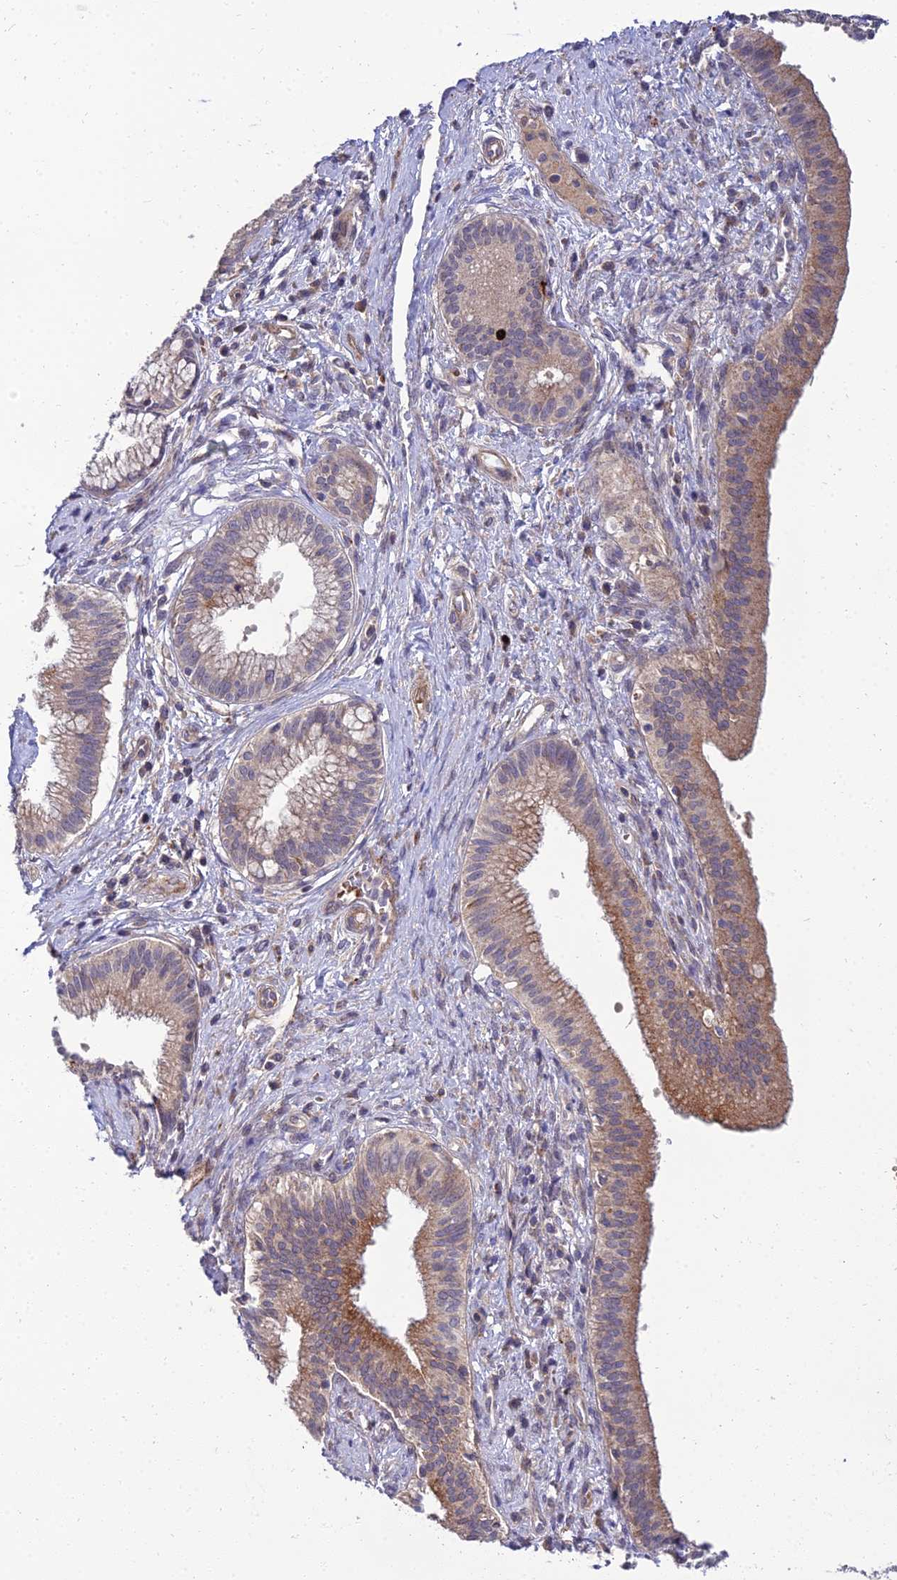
{"staining": {"intensity": "moderate", "quantity": "25%-75%", "location": "cytoplasmic/membranous"}, "tissue": "pancreatic cancer", "cell_type": "Tumor cells", "image_type": "cancer", "snomed": [{"axis": "morphology", "description": "Adenocarcinoma, NOS"}, {"axis": "topography", "description": "Pancreas"}], "caption": "Protein expression analysis of human pancreatic cancer reveals moderate cytoplasmic/membranous positivity in about 25%-75% of tumor cells.", "gene": "NPY", "patient": {"sex": "male", "age": 72}}